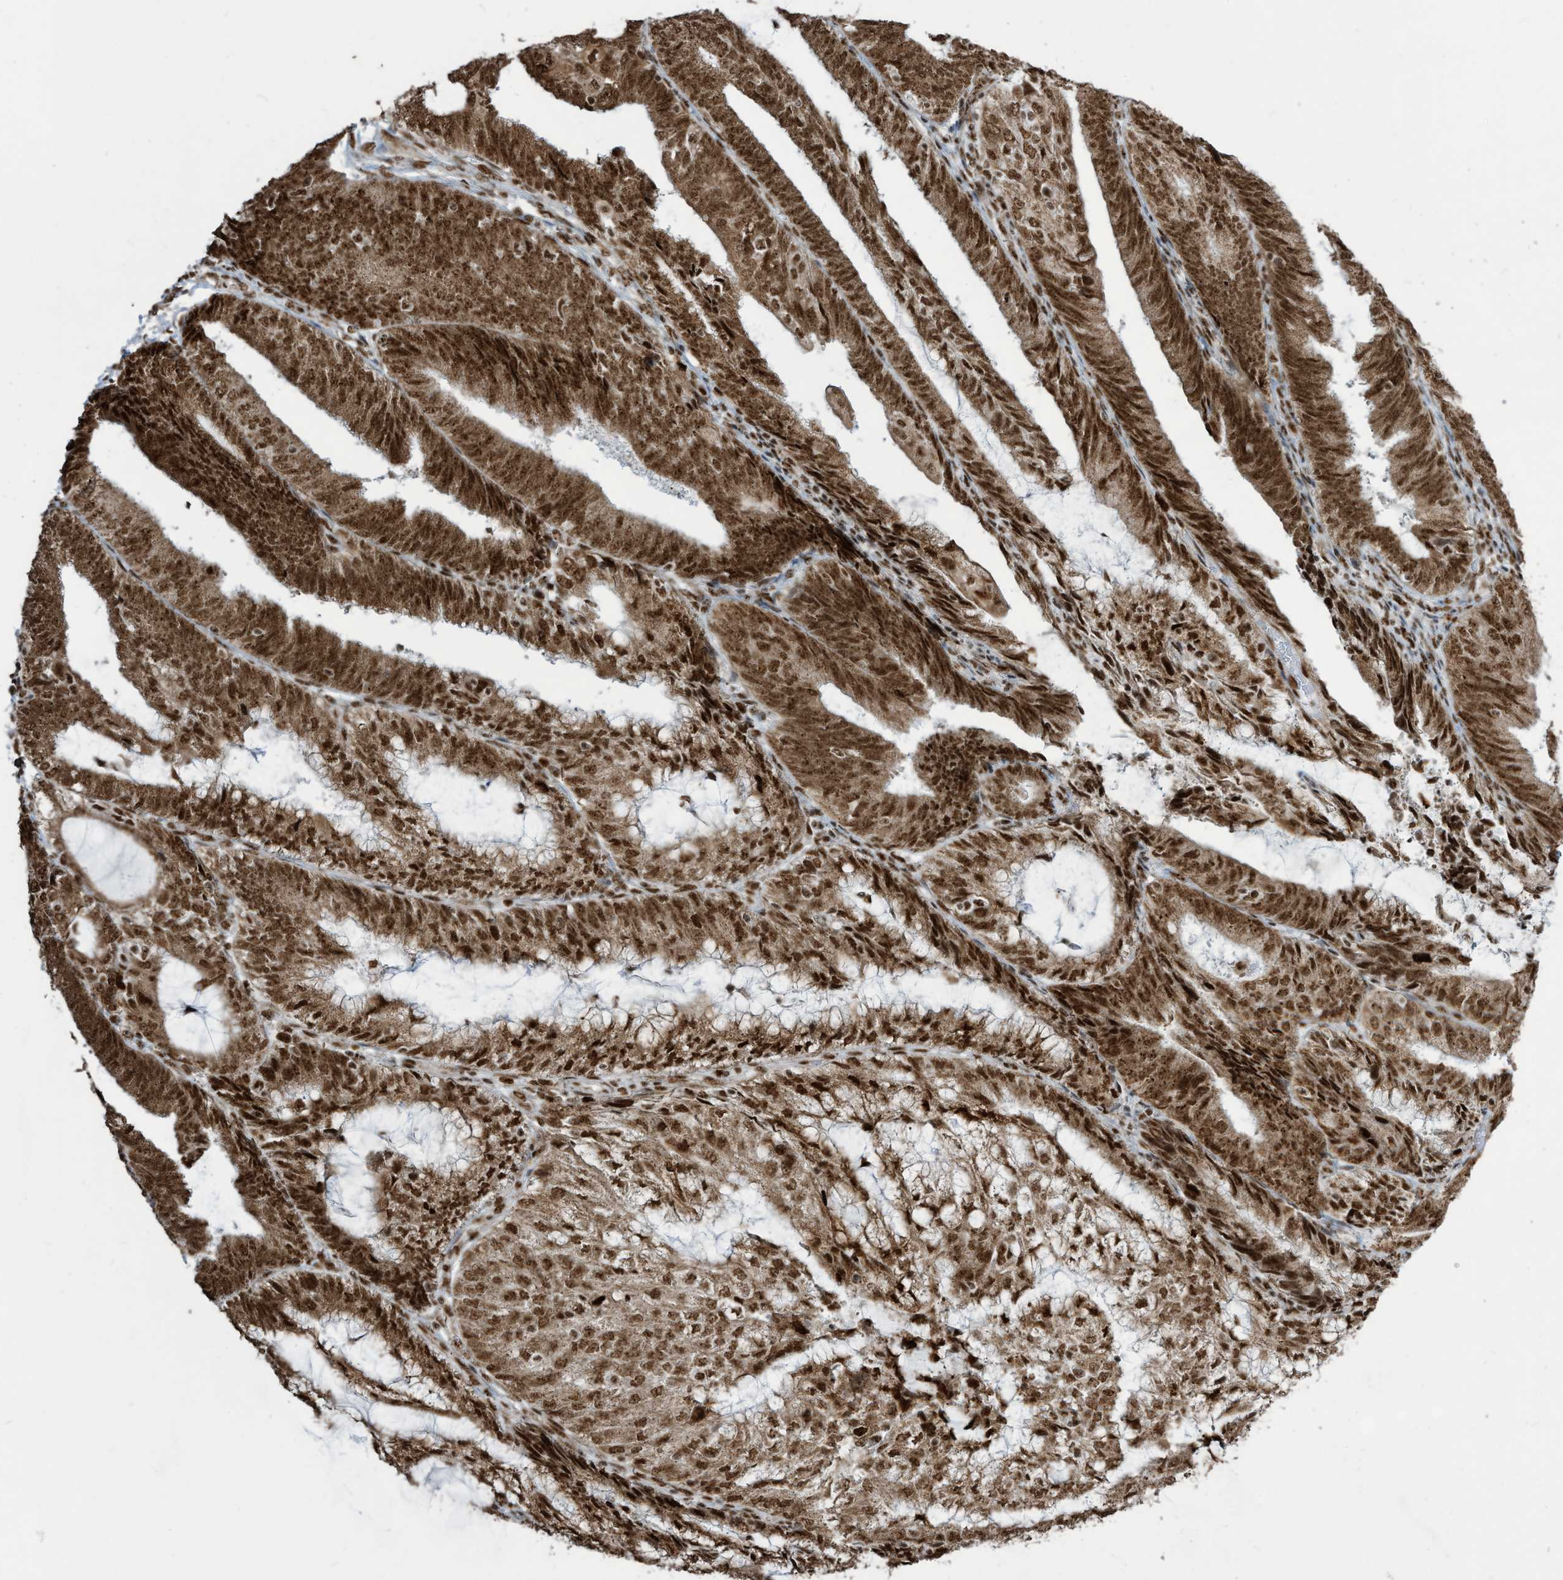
{"staining": {"intensity": "strong", "quantity": ">75%", "location": "cytoplasmic/membranous,nuclear"}, "tissue": "endometrial cancer", "cell_type": "Tumor cells", "image_type": "cancer", "snomed": [{"axis": "morphology", "description": "Adenocarcinoma, NOS"}, {"axis": "topography", "description": "Endometrium"}], "caption": "Immunohistochemical staining of endometrial adenocarcinoma exhibits high levels of strong cytoplasmic/membranous and nuclear protein positivity in about >75% of tumor cells.", "gene": "LBH", "patient": {"sex": "female", "age": 81}}